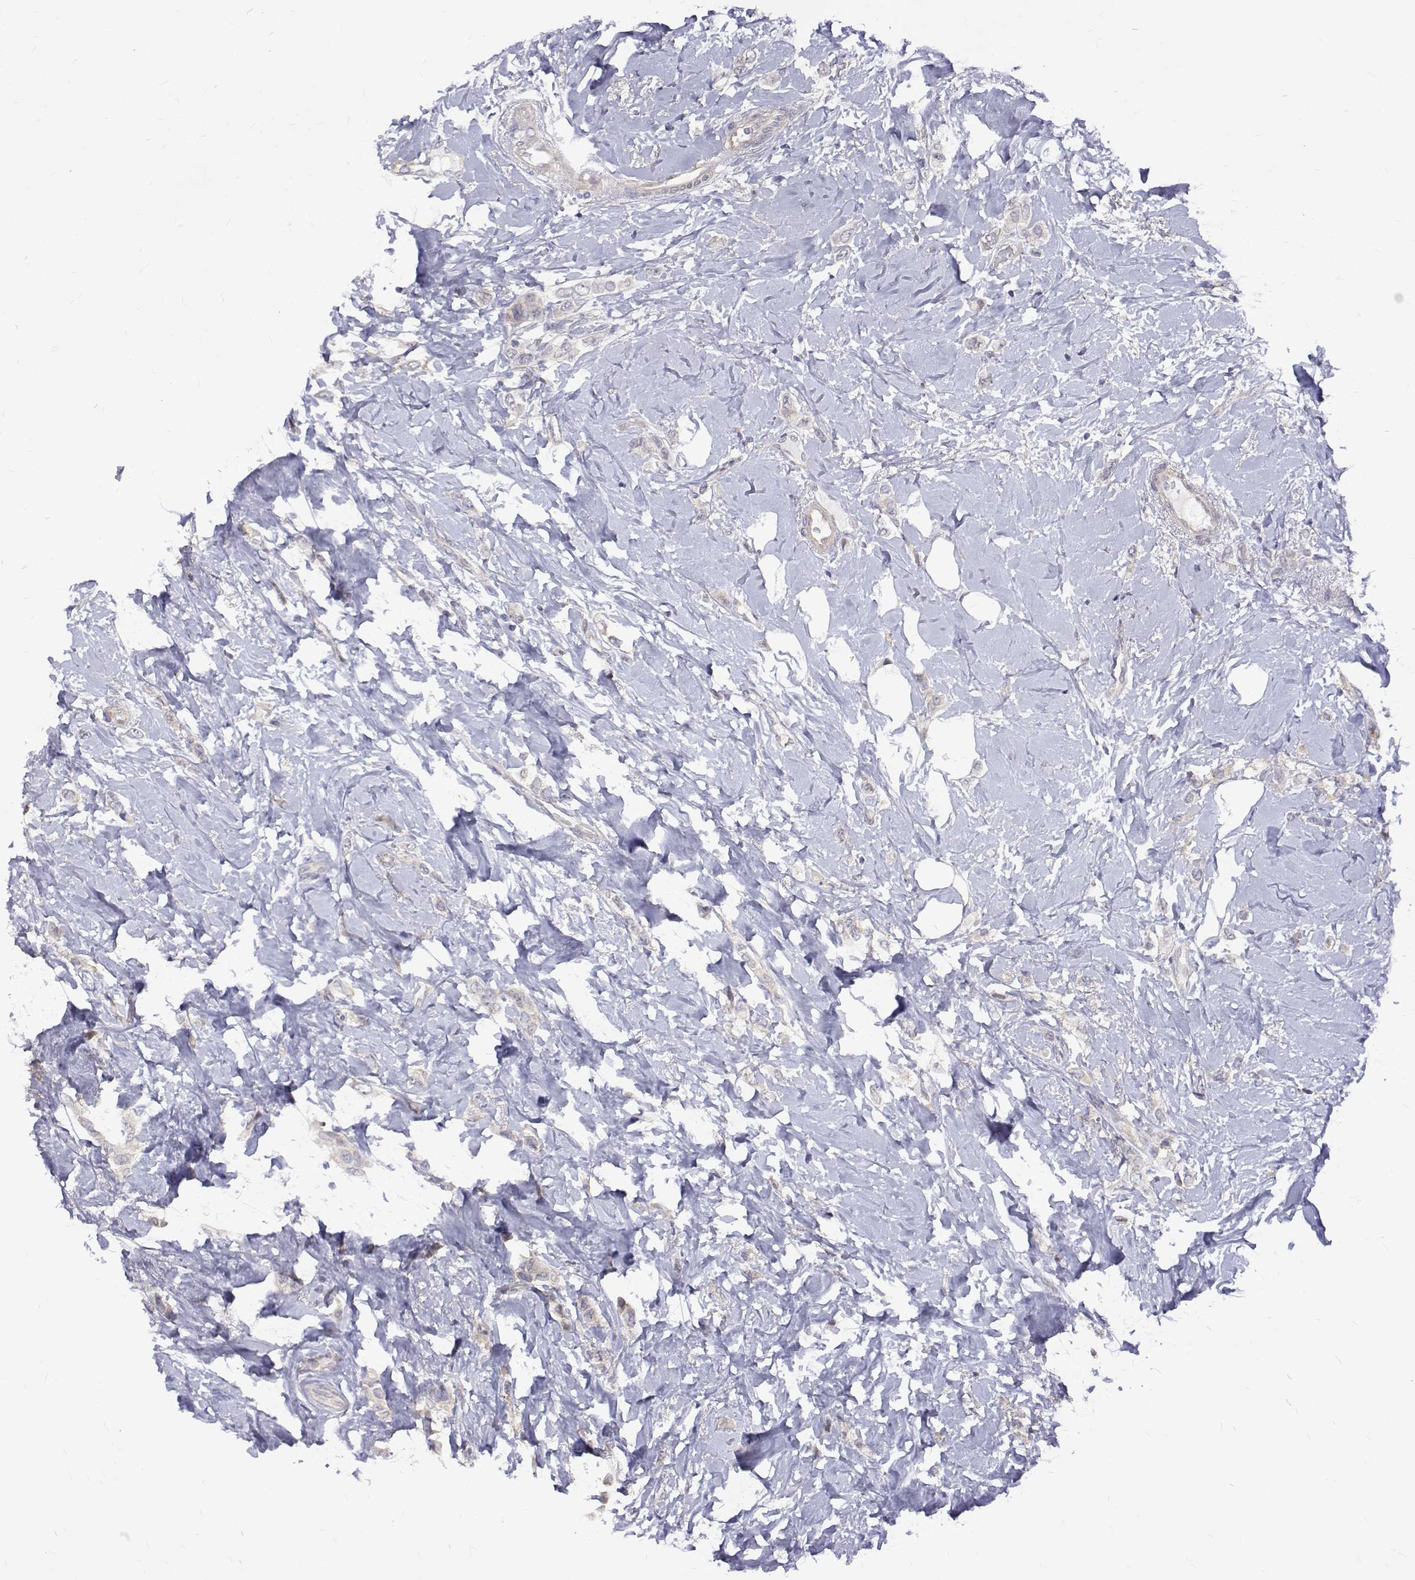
{"staining": {"intensity": "negative", "quantity": "none", "location": "none"}, "tissue": "breast cancer", "cell_type": "Tumor cells", "image_type": "cancer", "snomed": [{"axis": "morphology", "description": "Lobular carcinoma"}, {"axis": "topography", "description": "Breast"}], "caption": "There is no significant staining in tumor cells of breast cancer.", "gene": "PADI1", "patient": {"sex": "female", "age": 66}}